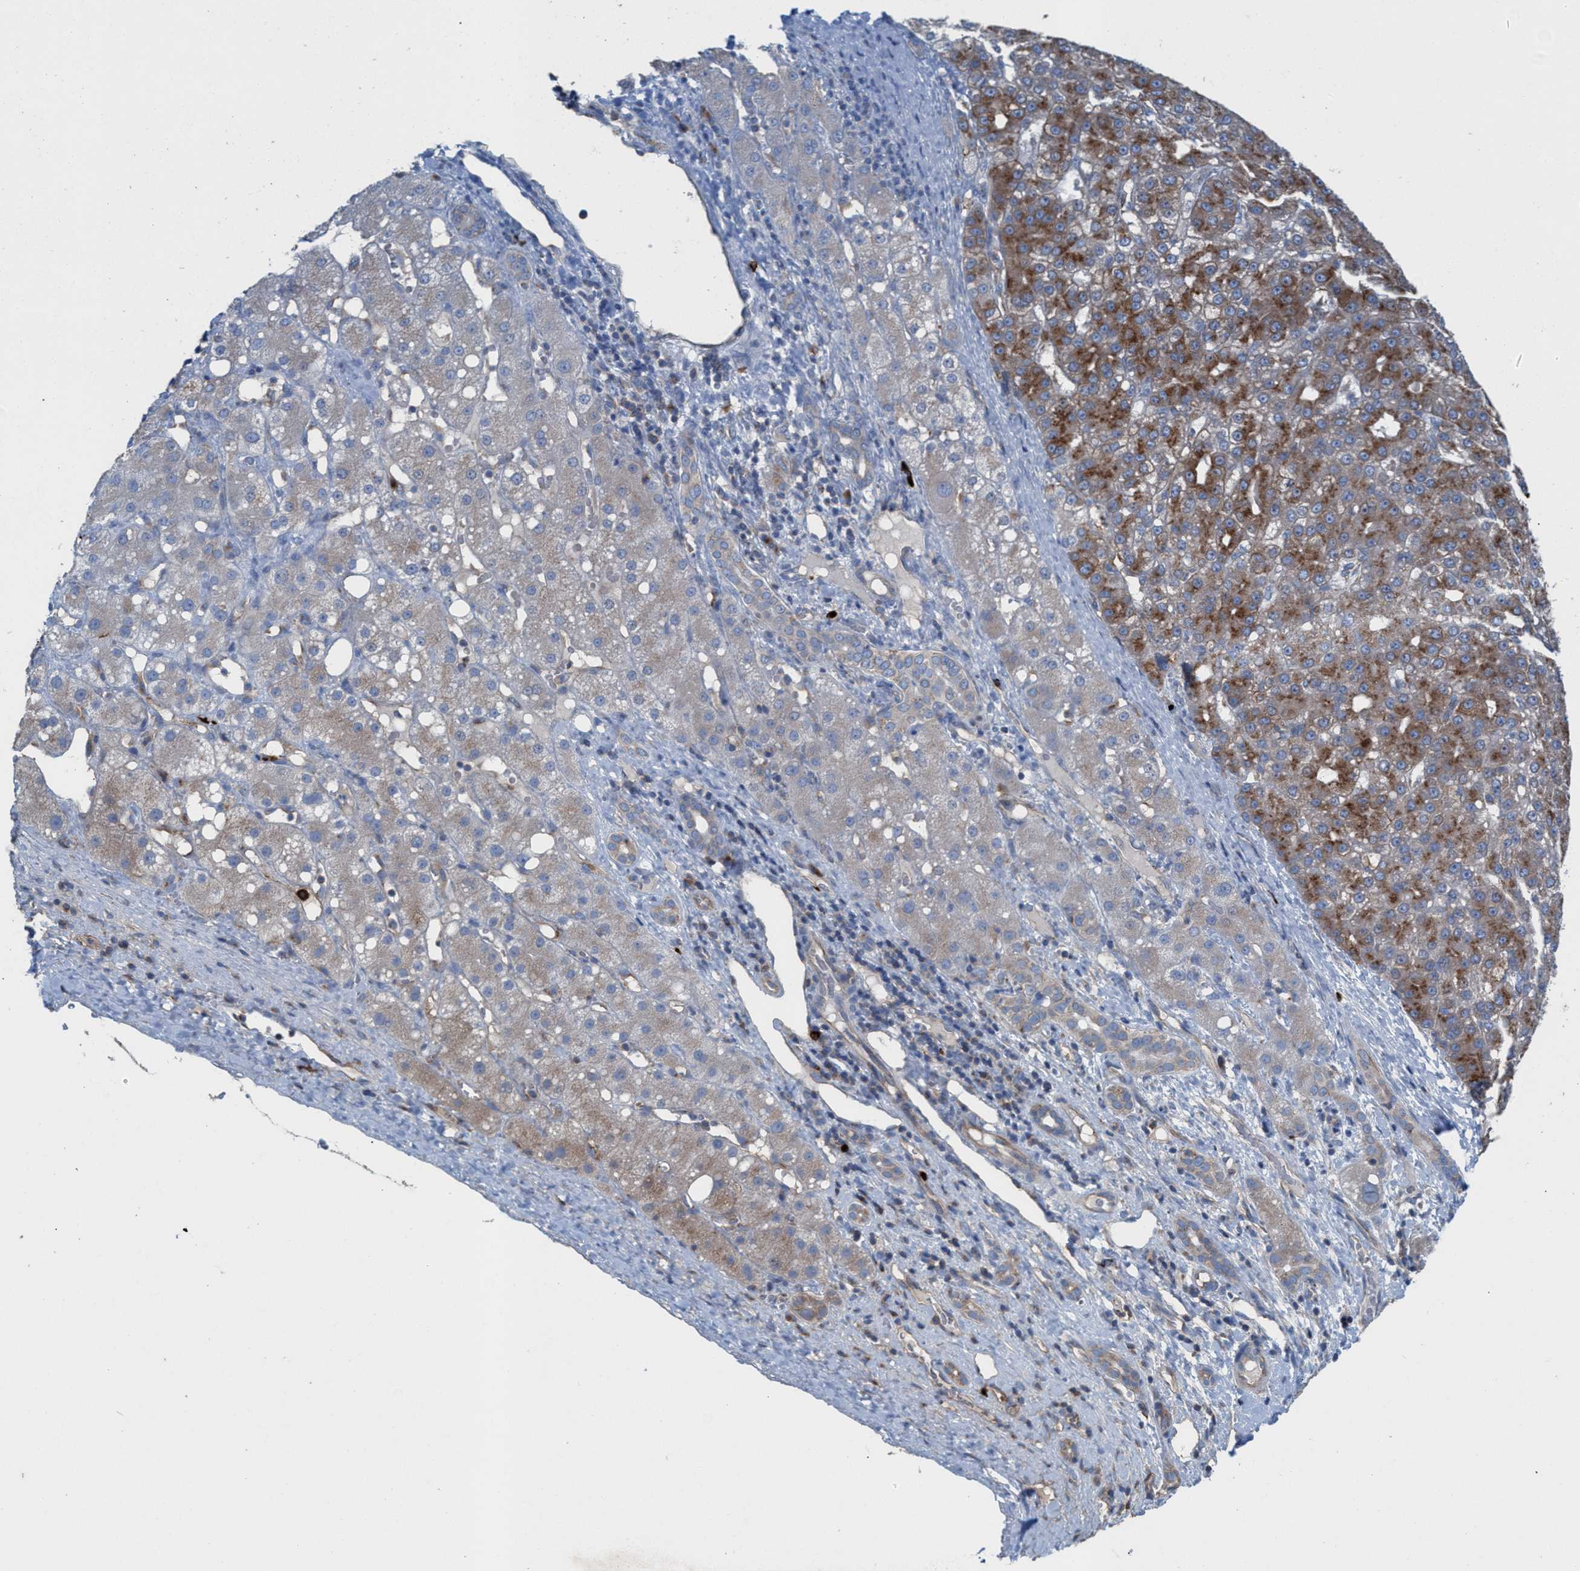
{"staining": {"intensity": "moderate", "quantity": ">75%", "location": "cytoplasmic/membranous"}, "tissue": "liver cancer", "cell_type": "Tumor cells", "image_type": "cancer", "snomed": [{"axis": "morphology", "description": "Carcinoma, Hepatocellular, NOS"}, {"axis": "topography", "description": "Liver"}], "caption": "IHC (DAB) staining of liver hepatocellular carcinoma shows moderate cytoplasmic/membranous protein positivity in approximately >75% of tumor cells.", "gene": "NYAP1", "patient": {"sex": "male", "age": 67}}